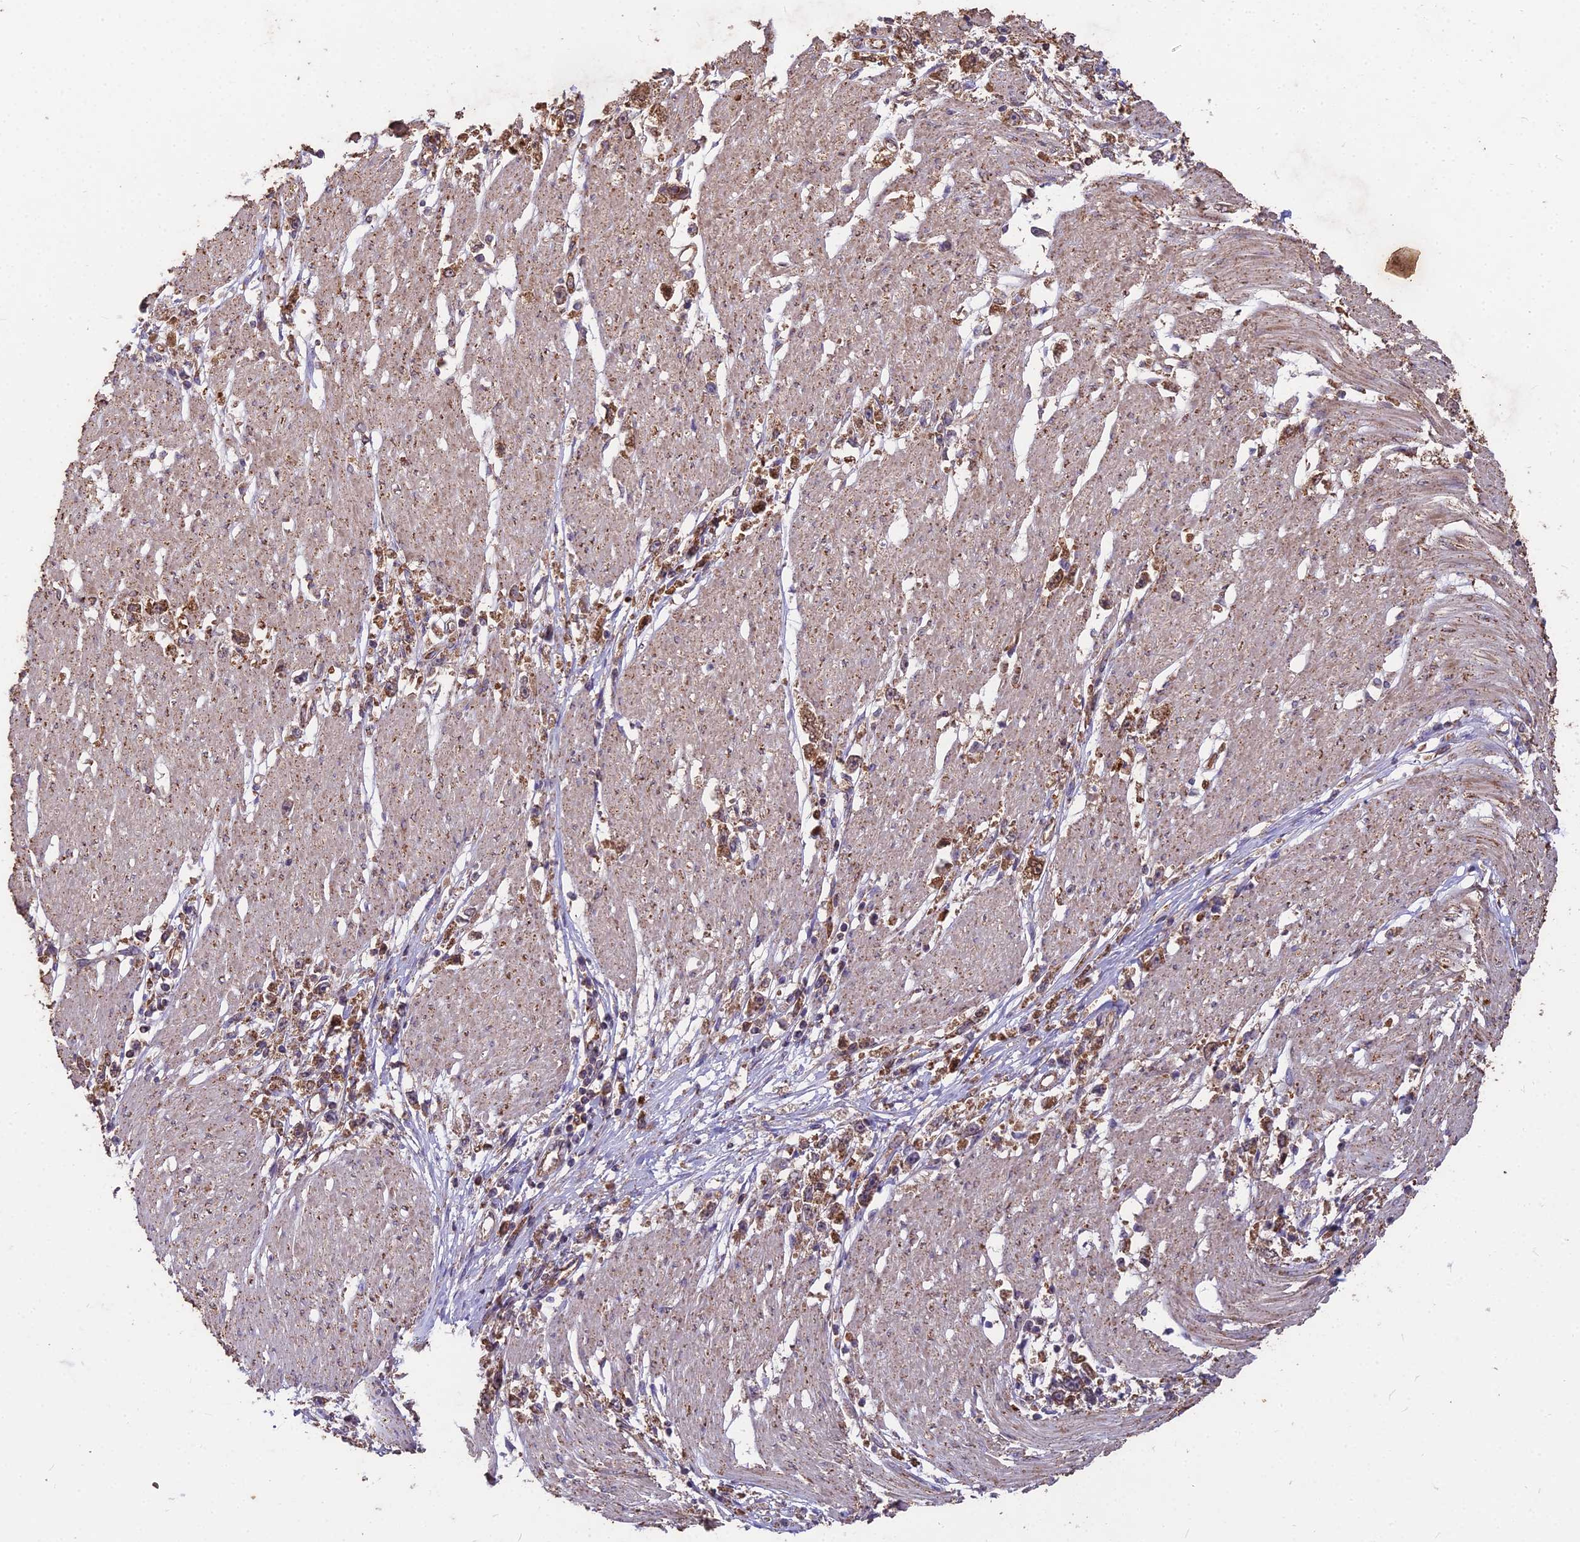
{"staining": {"intensity": "strong", "quantity": ">75%", "location": "cytoplasmic/membranous"}, "tissue": "stomach cancer", "cell_type": "Tumor cells", "image_type": "cancer", "snomed": [{"axis": "morphology", "description": "Adenocarcinoma, NOS"}, {"axis": "topography", "description": "Stomach"}], "caption": "Immunohistochemistry of stomach cancer demonstrates high levels of strong cytoplasmic/membranous positivity in about >75% of tumor cells.", "gene": "CEMIP2", "patient": {"sex": "female", "age": 59}}